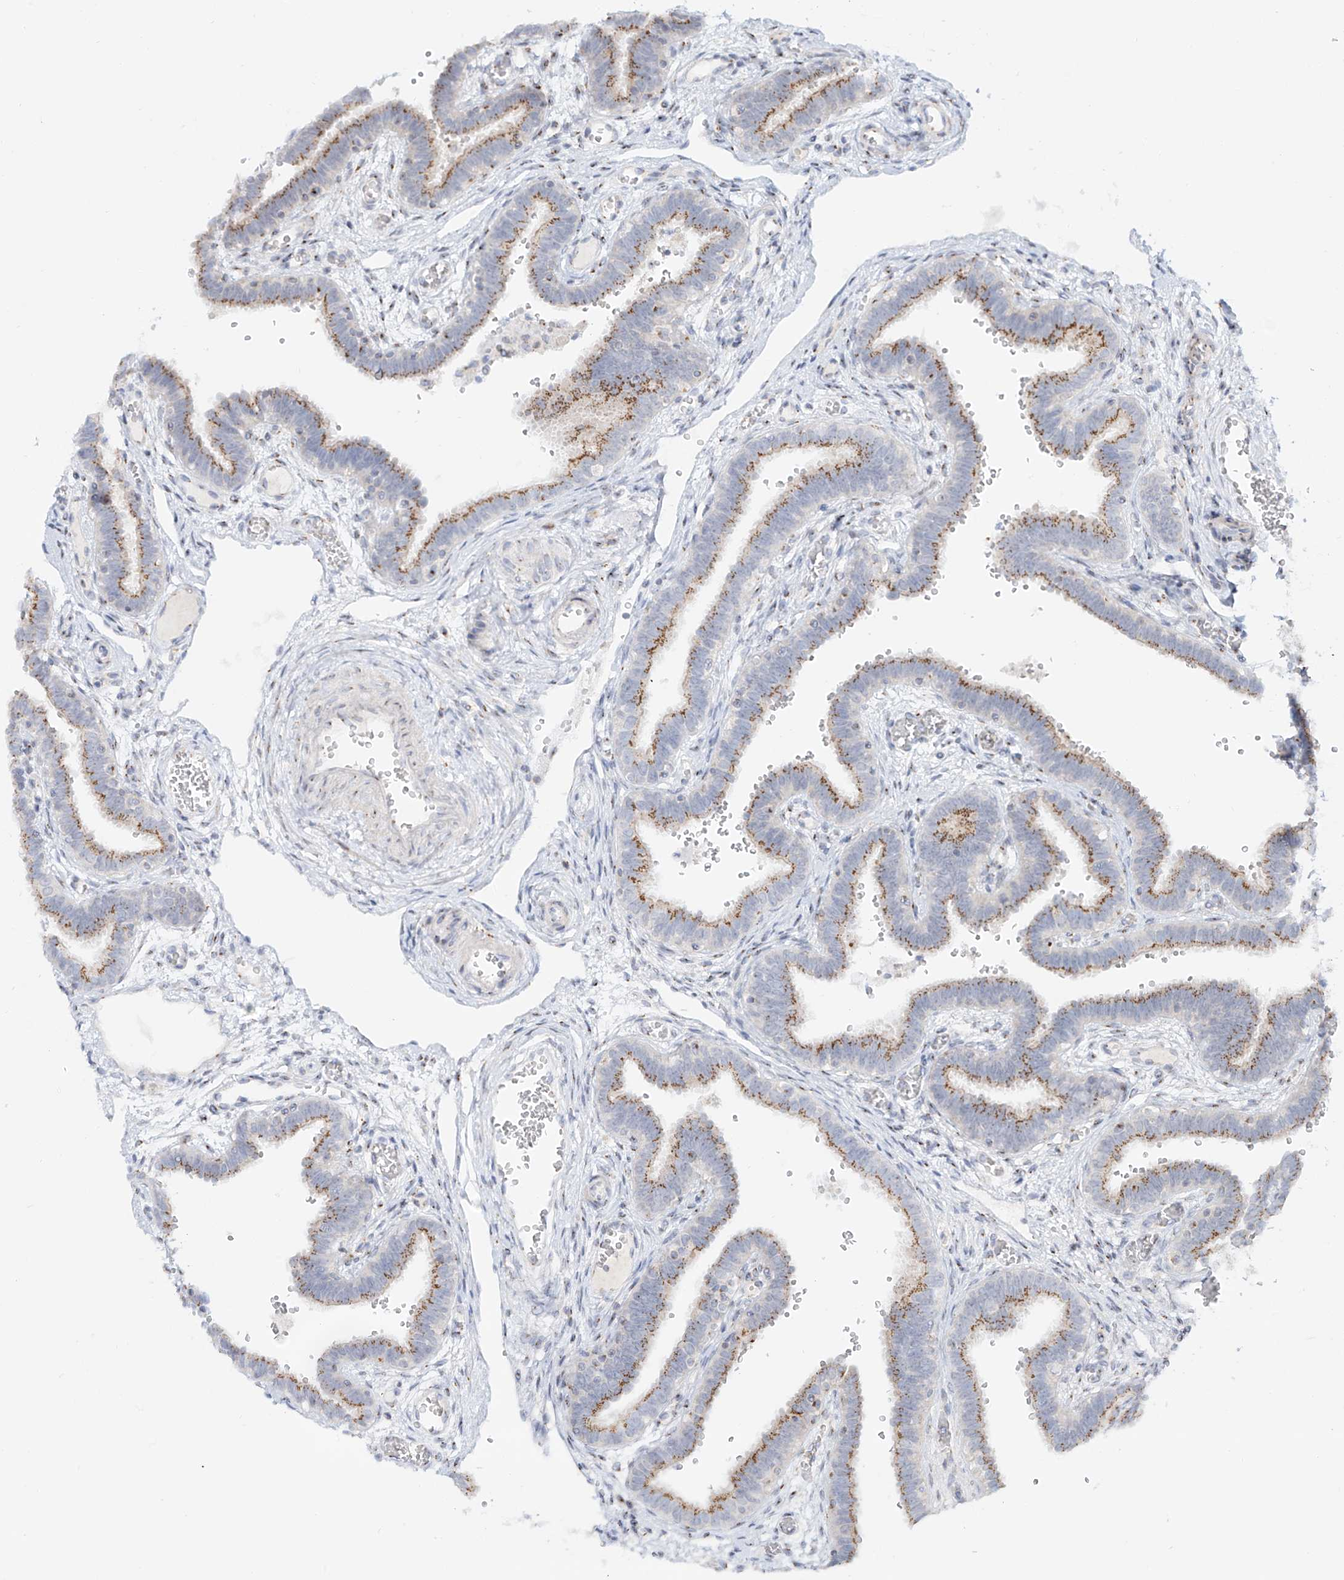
{"staining": {"intensity": "moderate", "quantity": ">75%", "location": "cytoplasmic/membranous"}, "tissue": "fallopian tube", "cell_type": "Glandular cells", "image_type": "normal", "snomed": [{"axis": "morphology", "description": "Normal tissue, NOS"}, {"axis": "topography", "description": "Fallopian tube"}, {"axis": "topography", "description": "Placenta"}], "caption": "Immunohistochemistry (IHC) micrograph of normal human fallopian tube stained for a protein (brown), which shows medium levels of moderate cytoplasmic/membranous positivity in approximately >75% of glandular cells.", "gene": "BSDC1", "patient": {"sex": "female", "age": 32}}